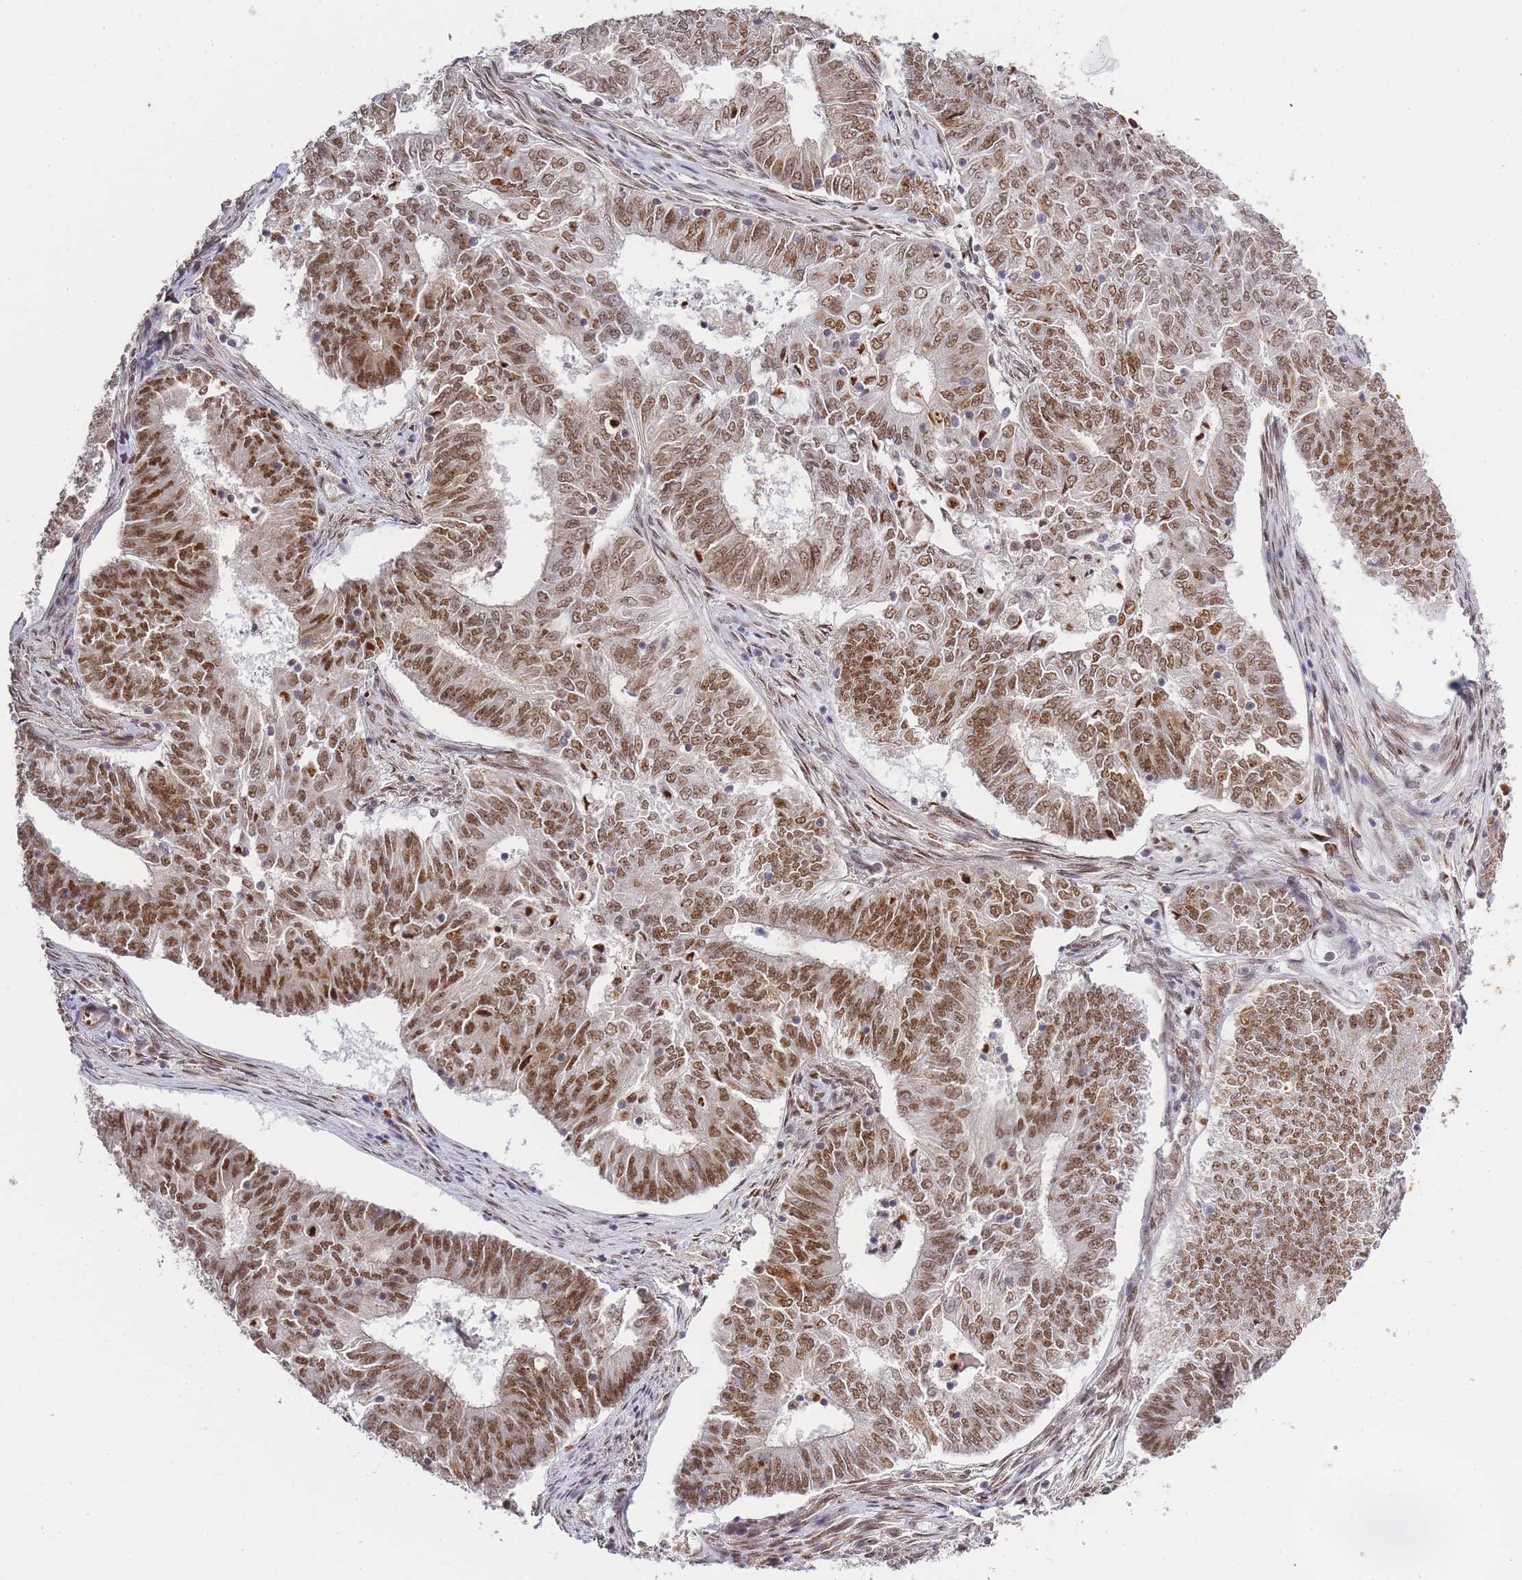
{"staining": {"intensity": "moderate", "quantity": ">75%", "location": "nuclear"}, "tissue": "endometrial cancer", "cell_type": "Tumor cells", "image_type": "cancer", "snomed": [{"axis": "morphology", "description": "Adenocarcinoma, NOS"}, {"axis": "topography", "description": "Endometrium"}], "caption": "Endometrial cancer (adenocarcinoma) stained with DAB (3,3'-diaminobenzidine) IHC exhibits medium levels of moderate nuclear positivity in about >75% of tumor cells.", "gene": "PRKDC", "patient": {"sex": "female", "age": 62}}